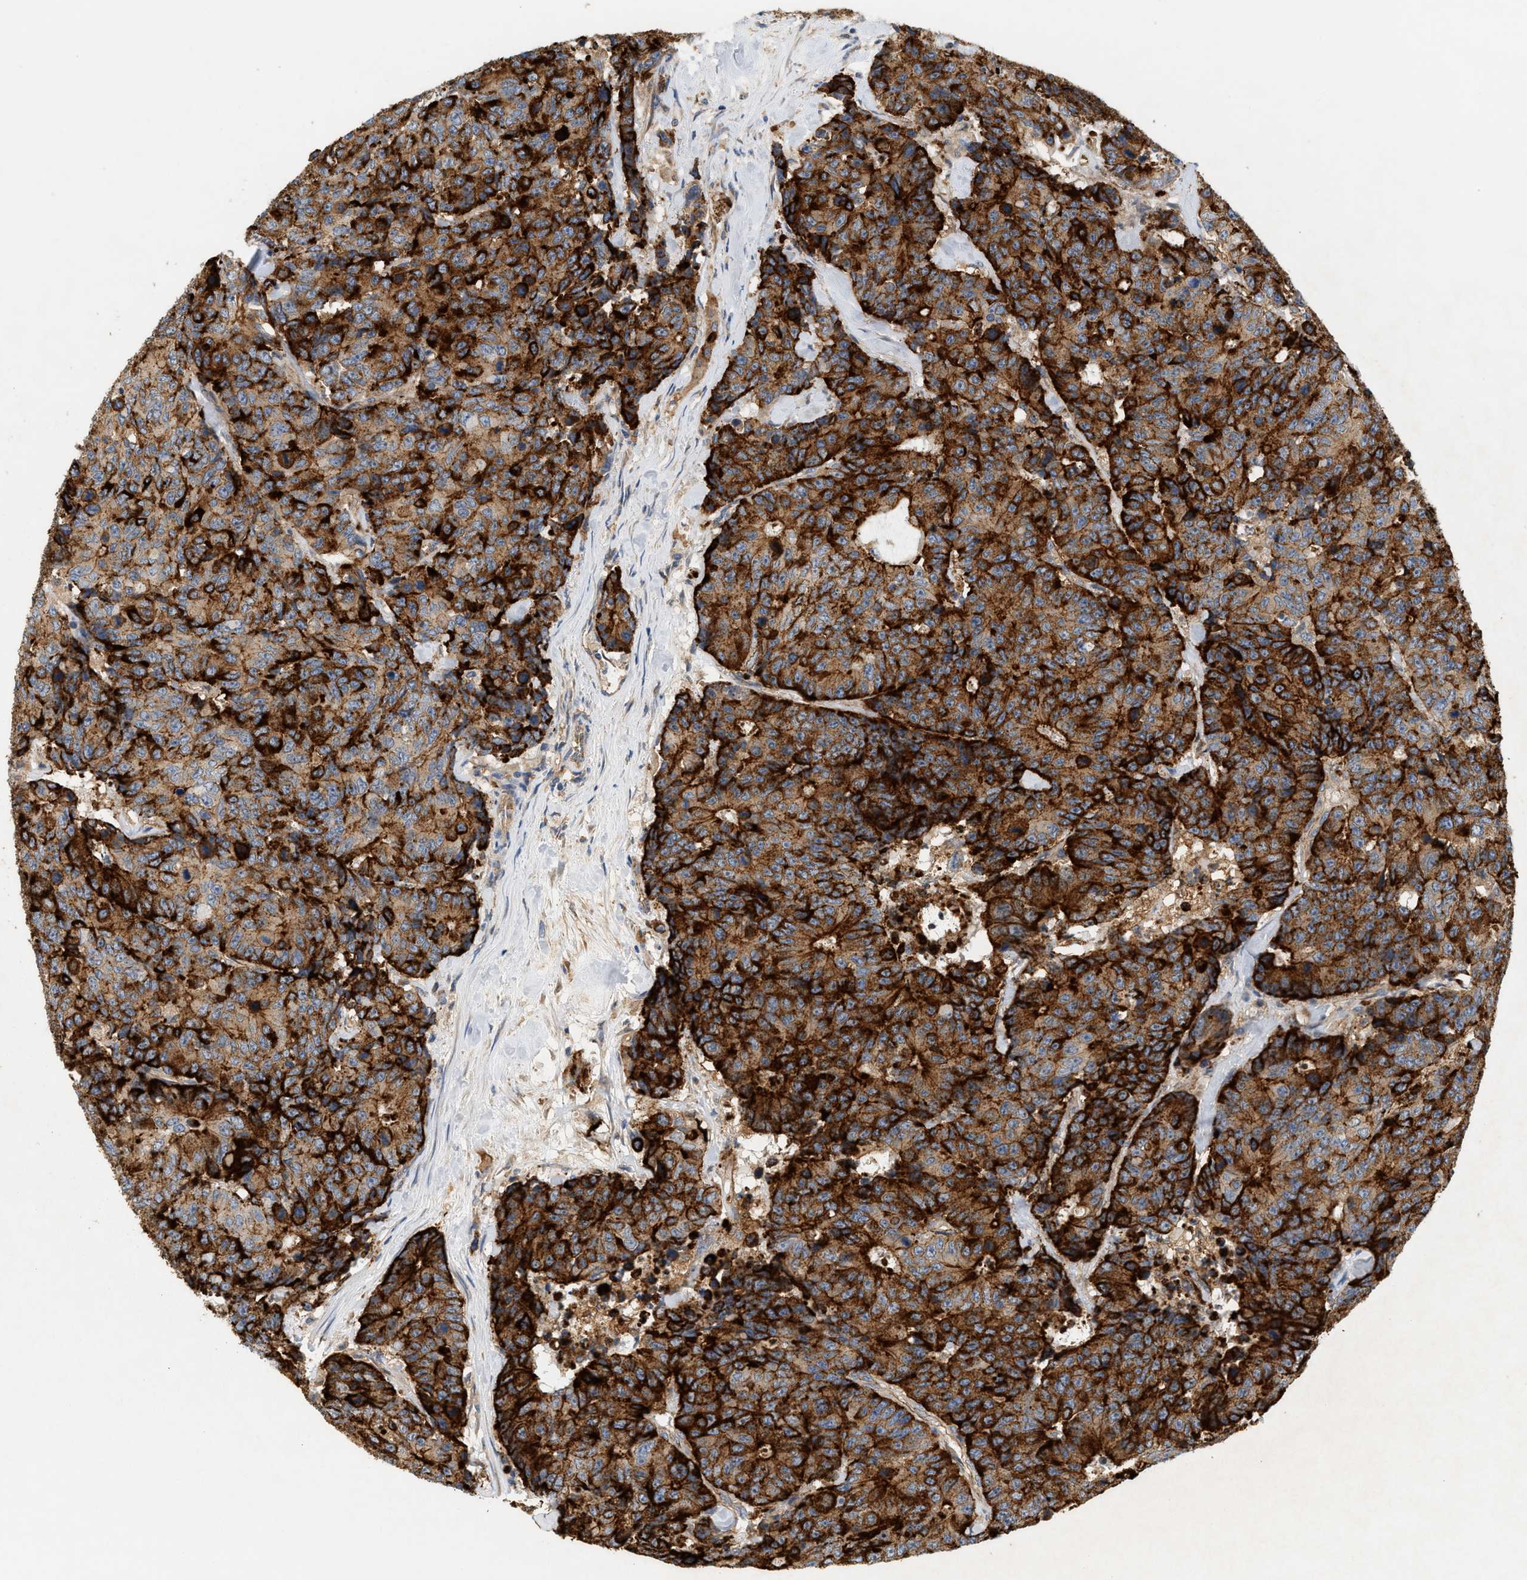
{"staining": {"intensity": "strong", "quantity": ">75%", "location": "cytoplasmic/membranous"}, "tissue": "colorectal cancer", "cell_type": "Tumor cells", "image_type": "cancer", "snomed": [{"axis": "morphology", "description": "Adenocarcinoma, NOS"}, {"axis": "topography", "description": "Colon"}], "caption": "Protein analysis of adenocarcinoma (colorectal) tissue exhibits strong cytoplasmic/membranous expression in approximately >75% of tumor cells. (DAB (3,3'-diaminobenzidine) IHC, brown staining for protein, blue staining for nuclei).", "gene": "CTXN1", "patient": {"sex": "female", "age": 86}}